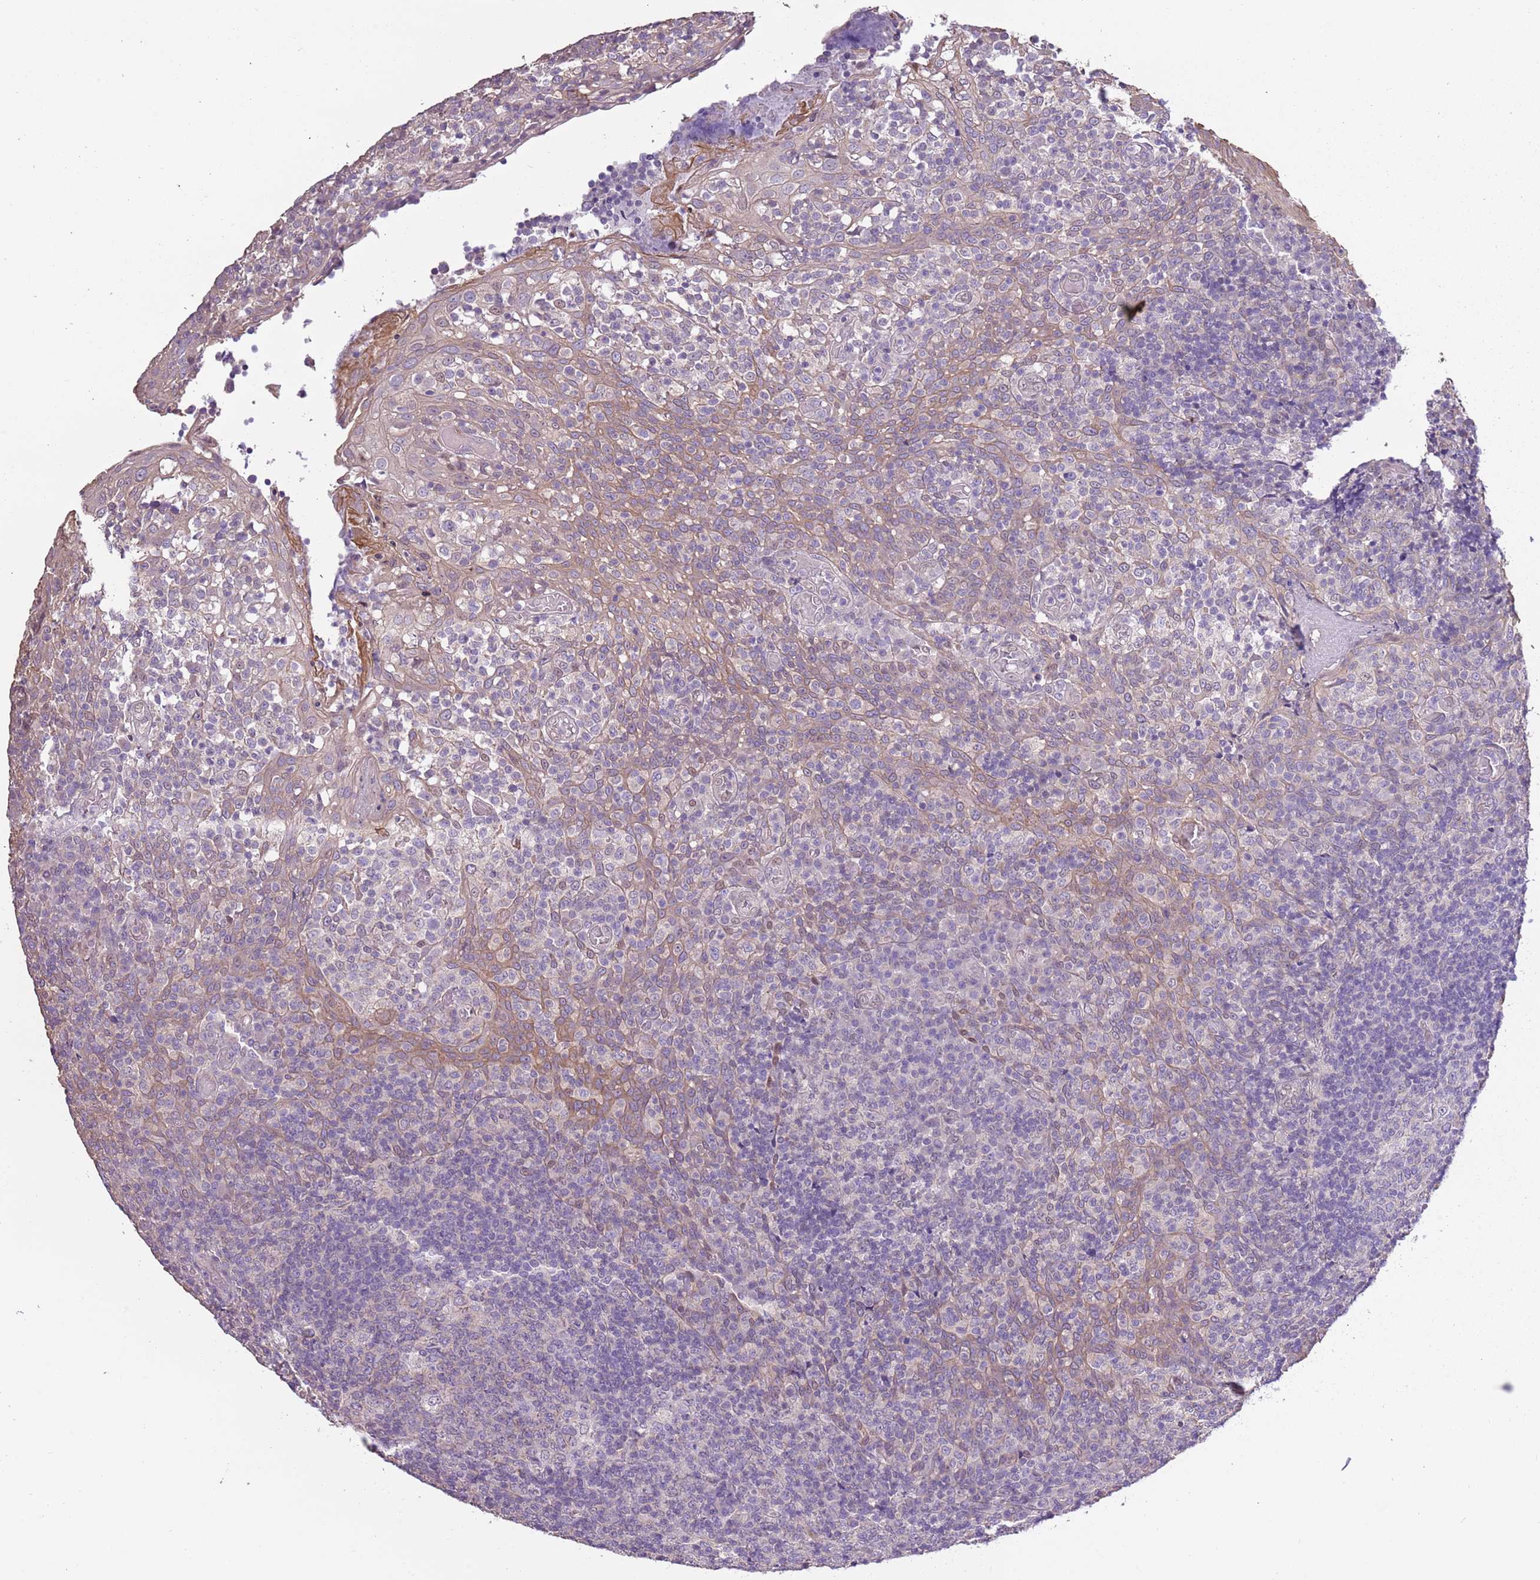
{"staining": {"intensity": "negative", "quantity": "none", "location": "none"}, "tissue": "tonsil", "cell_type": "Germinal center cells", "image_type": "normal", "snomed": [{"axis": "morphology", "description": "Normal tissue, NOS"}, {"axis": "topography", "description": "Tonsil"}], "caption": "Immunohistochemical staining of normal tonsil exhibits no significant positivity in germinal center cells. (DAB IHC visualized using brightfield microscopy, high magnification).", "gene": "CAPN9", "patient": {"sex": "female", "age": 19}}